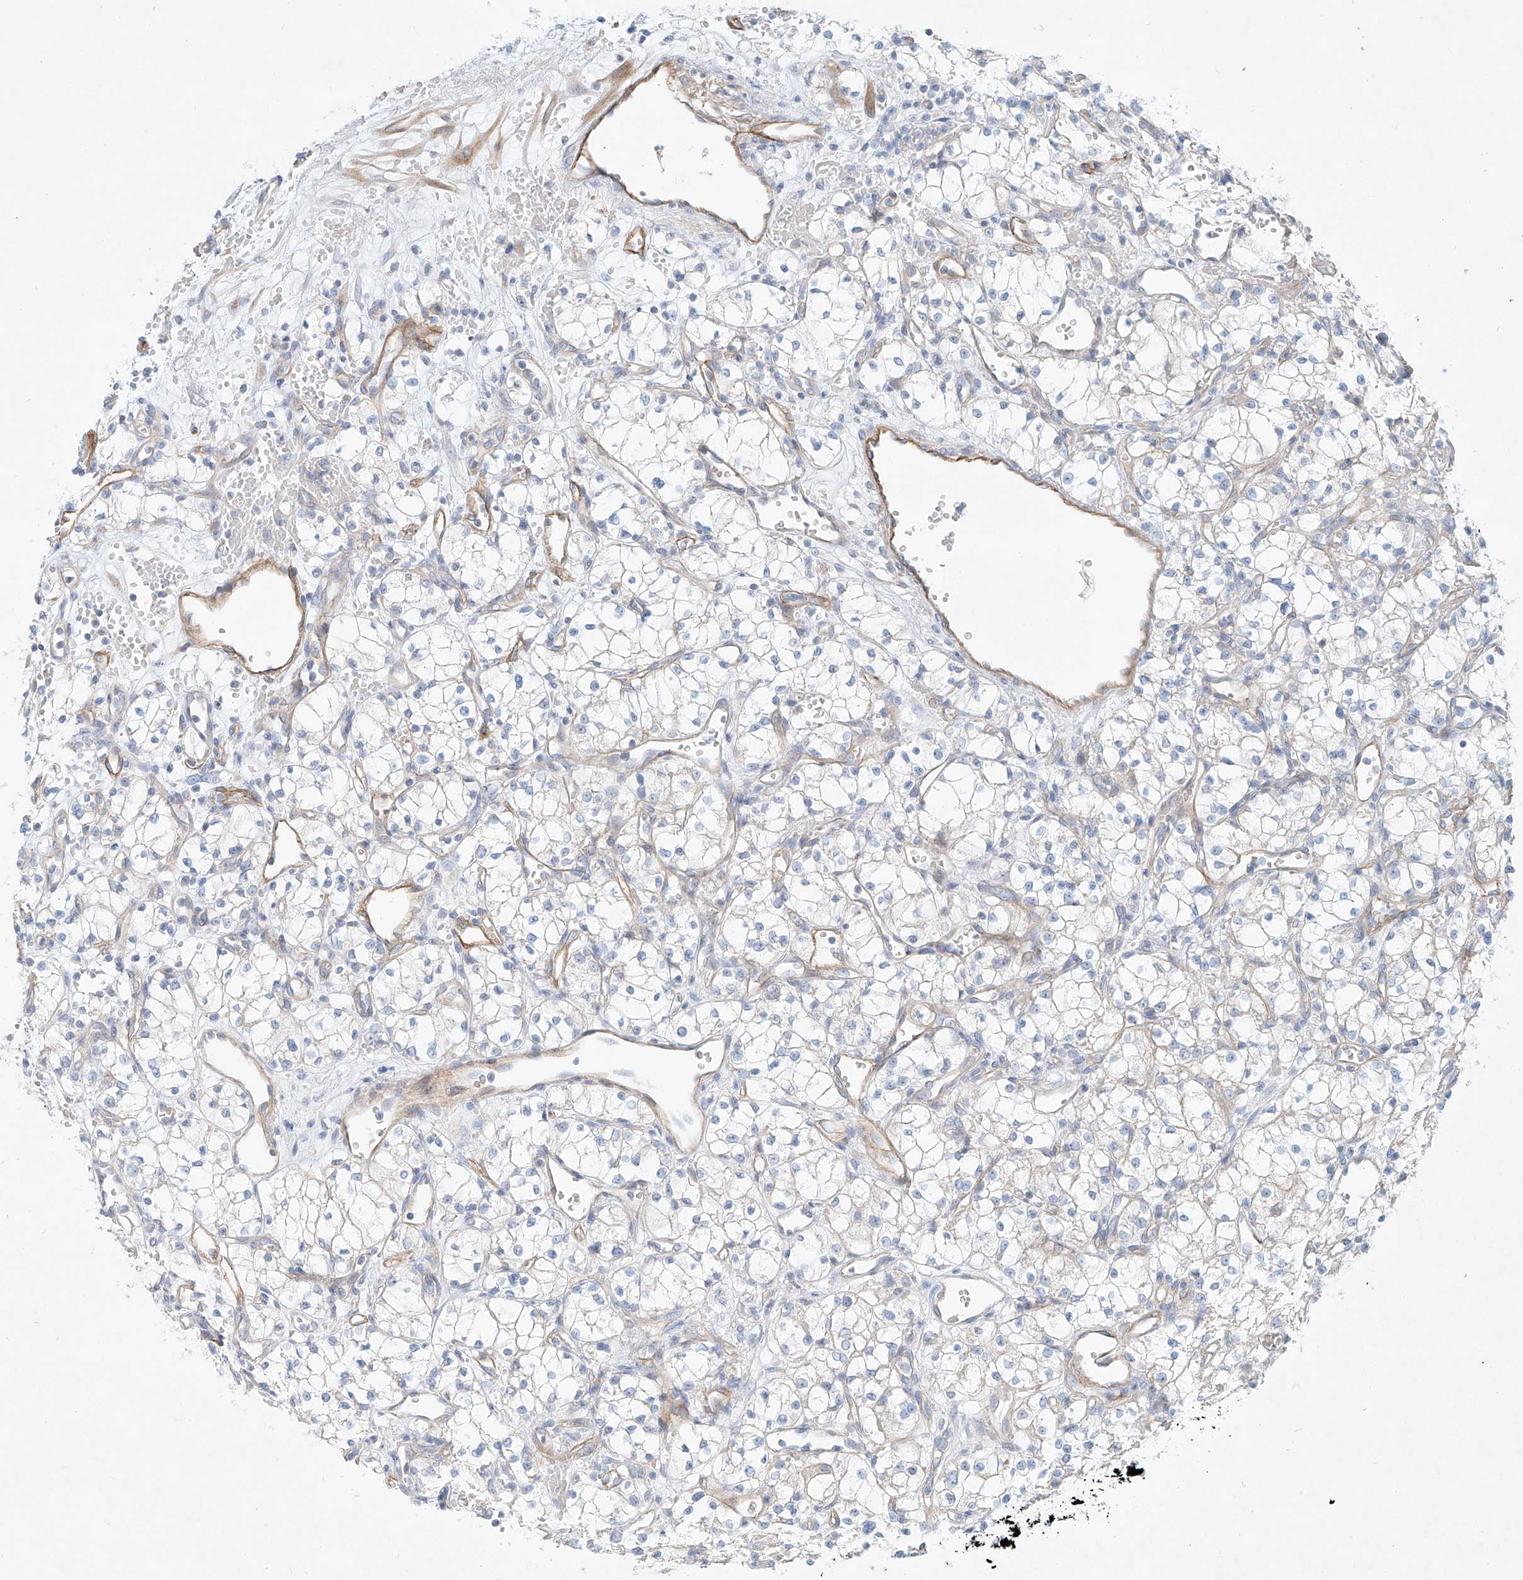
{"staining": {"intensity": "negative", "quantity": "none", "location": "none"}, "tissue": "renal cancer", "cell_type": "Tumor cells", "image_type": "cancer", "snomed": [{"axis": "morphology", "description": "Adenocarcinoma, NOS"}, {"axis": "topography", "description": "Kidney"}], "caption": "Immunohistochemical staining of renal cancer (adenocarcinoma) shows no significant expression in tumor cells.", "gene": "AJM1", "patient": {"sex": "male", "age": 59}}